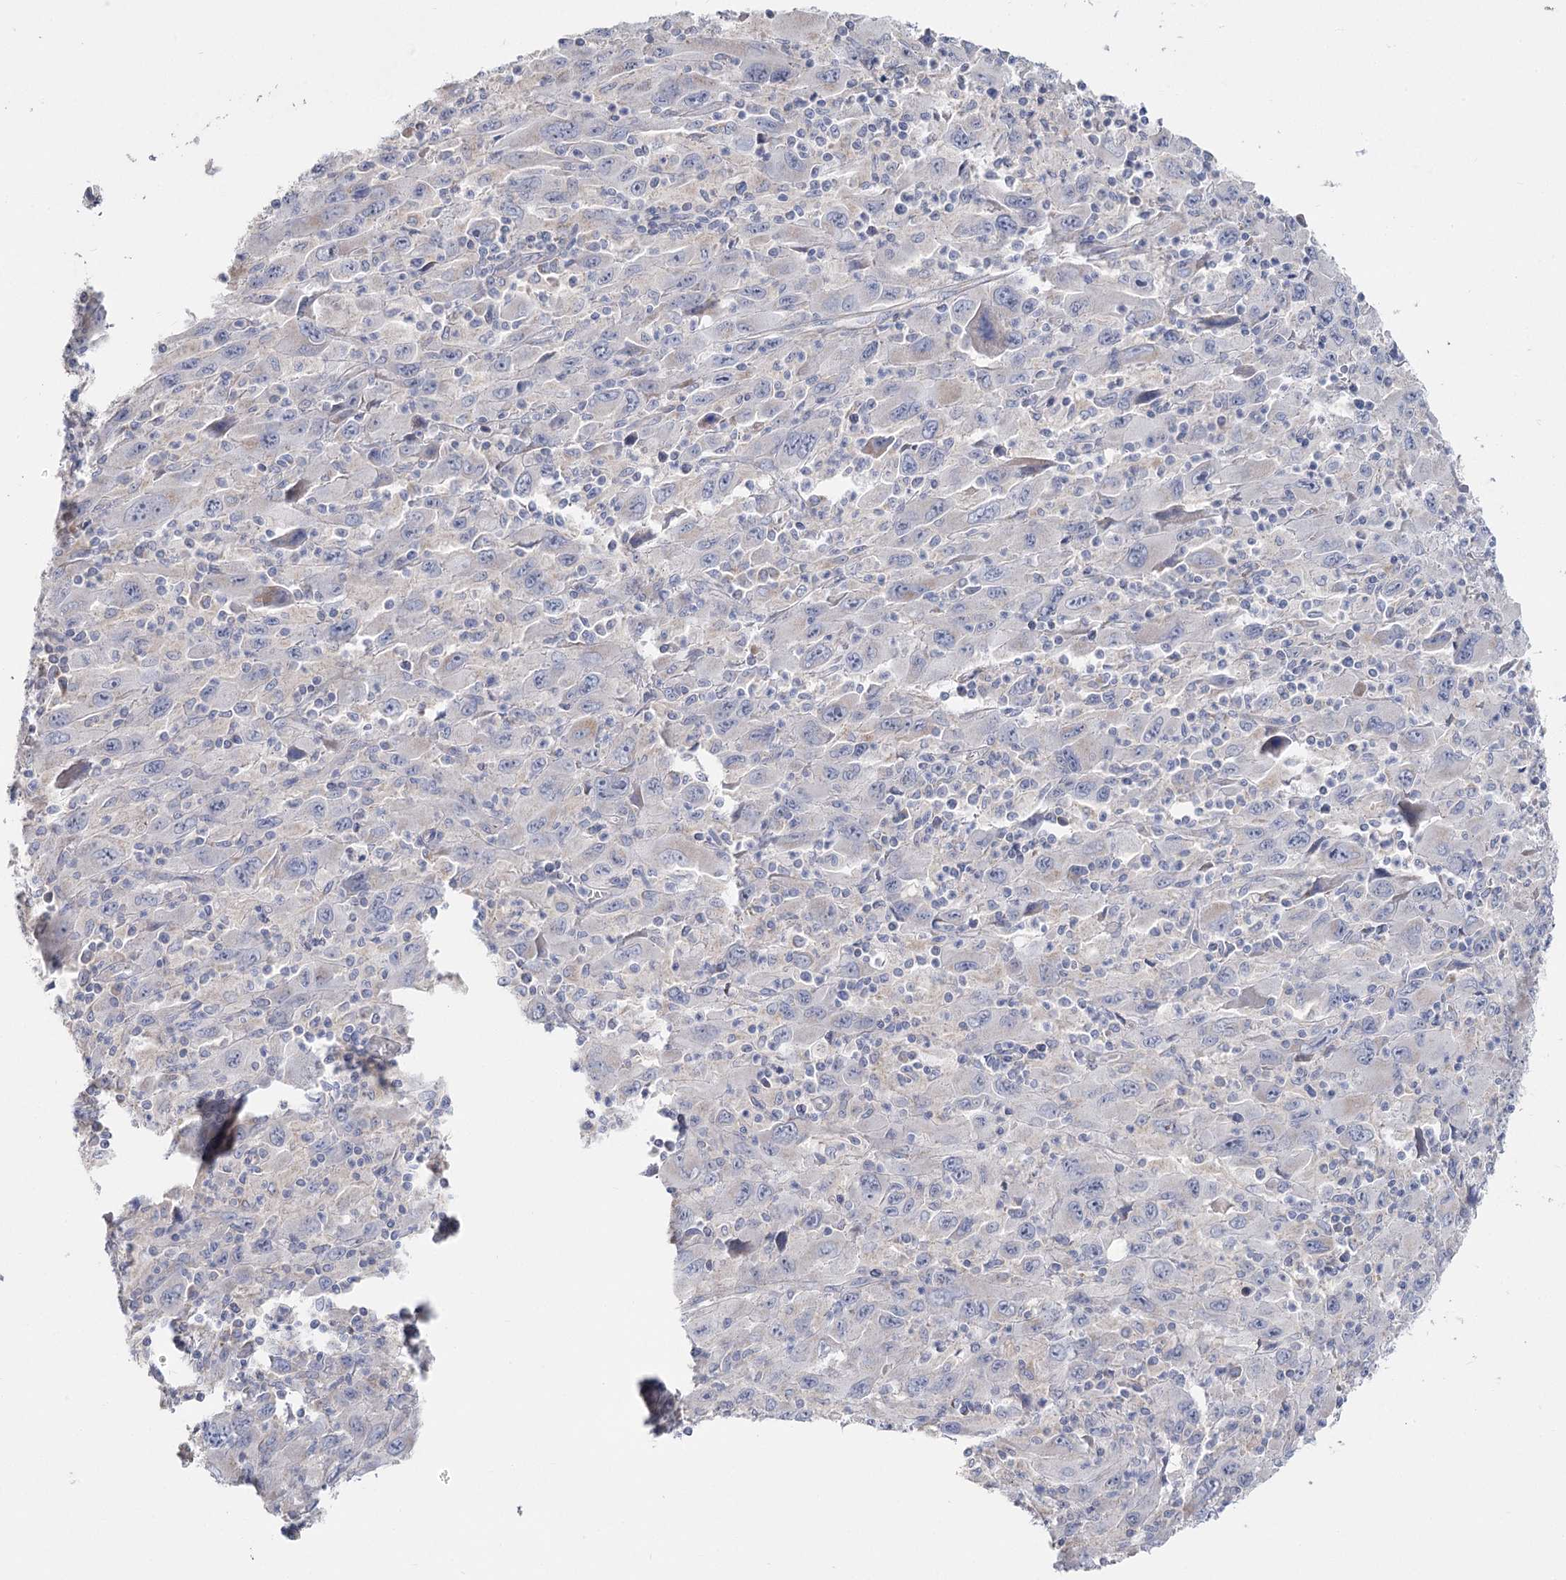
{"staining": {"intensity": "negative", "quantity": "none", "location": "none"}, "tissue": "melanoma", "cell_type": "Tumor cells", "image_type": "cancer", "snomed": [{"axis": "morphology", "description": "Malignant melanoma, Metastatic site"}, {"axis": "topography", "description": "Skin"}], "caption": "DAB (3,3'-diaminobenzidine) immunohistochemical staining of human malignant melanoma (metastatic site) demonstrates no significant staining in tumor cells. (DAB (3,3'-diaminobenzidine) IHC, high magnification).", "gene": "TMEM187", "patient": {"sex": "female", "age": 56}}